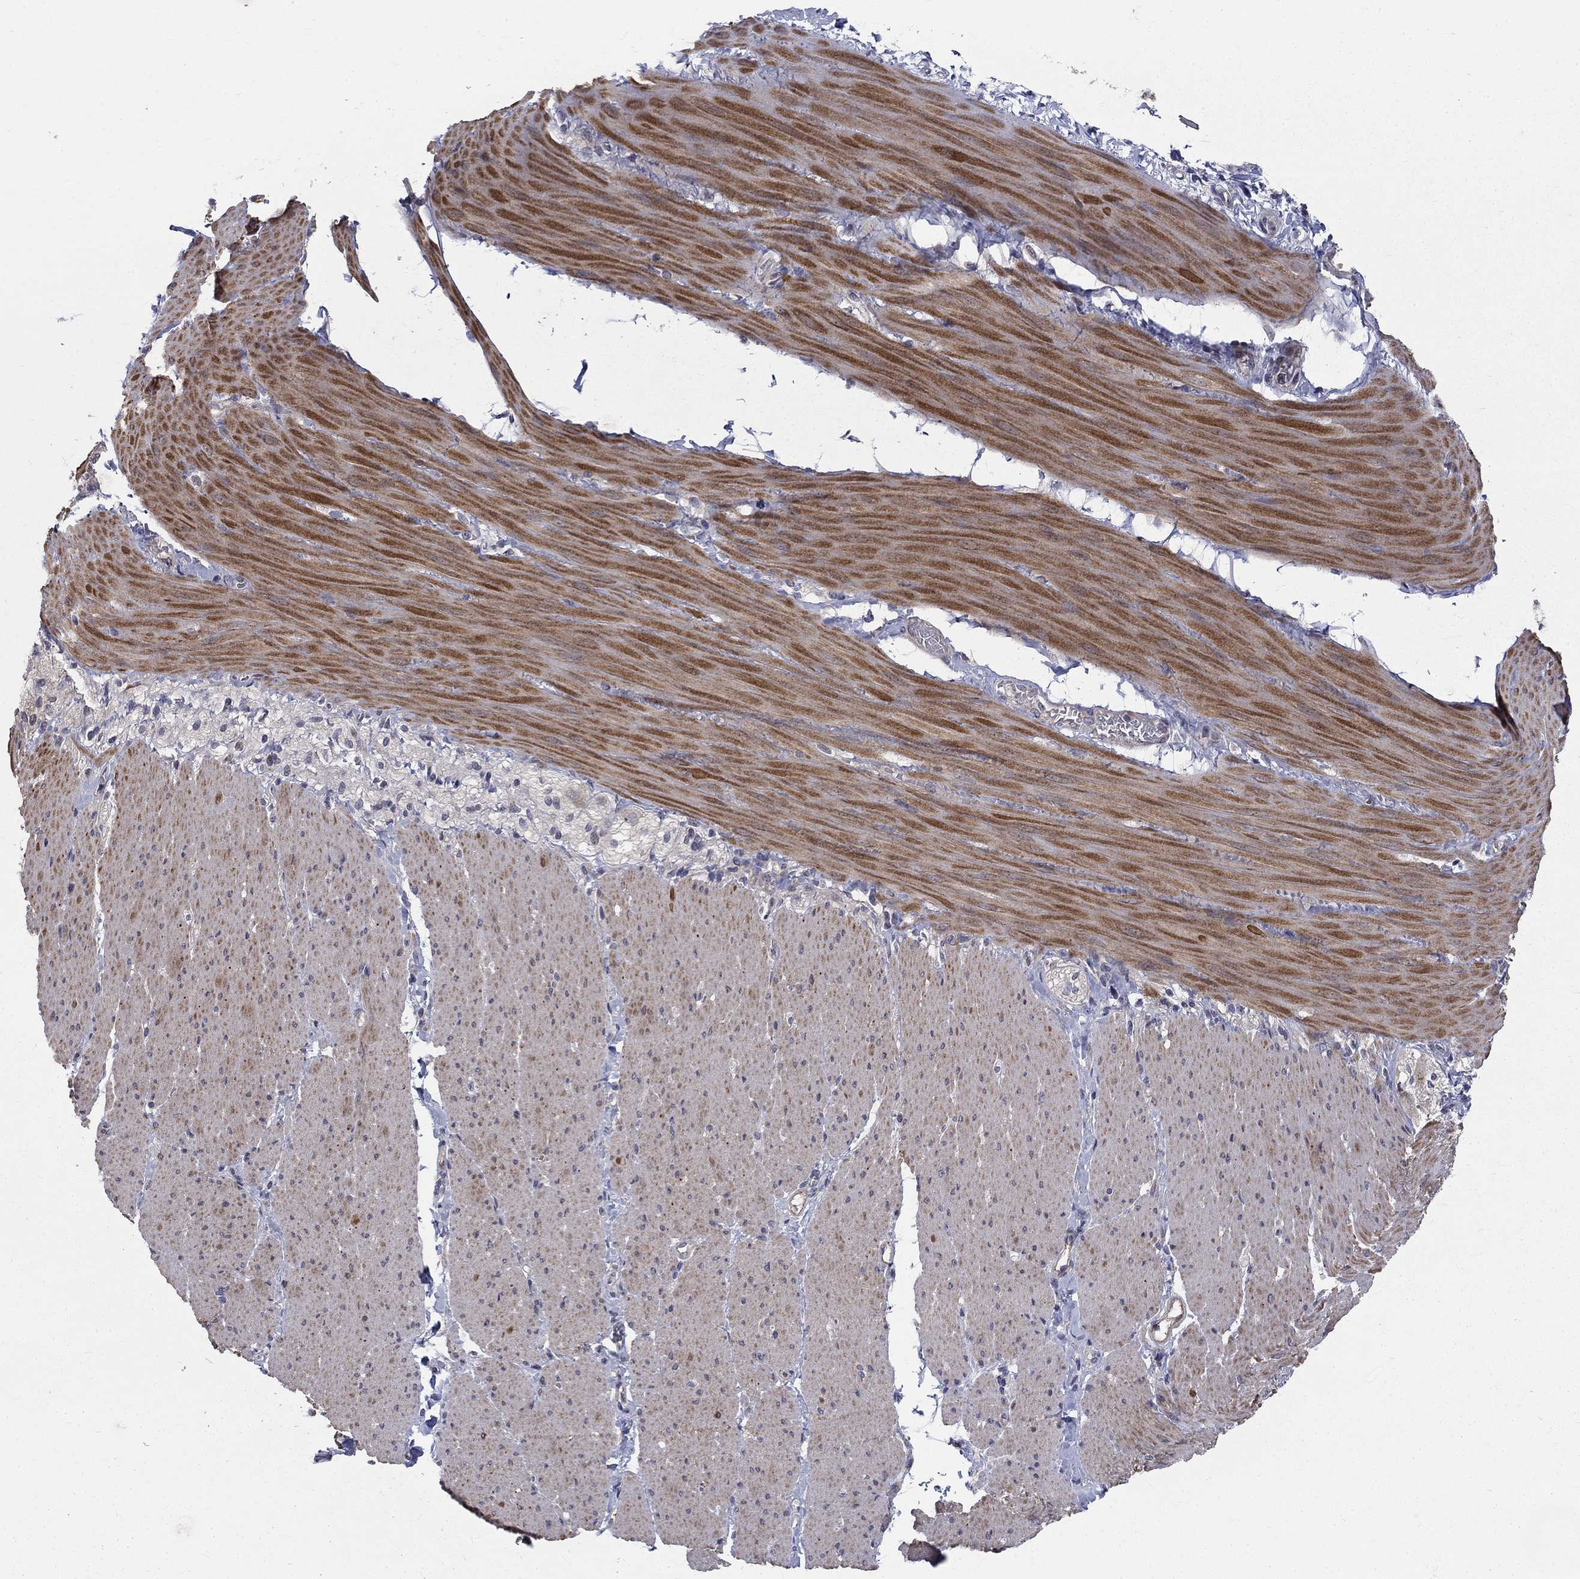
{"staining": {"intensity": "negative", "quantity": "none", "location": "none"}, "tissue": "adipose tissue", "cell_type": "Adipocytes", "image_type": "normal", "snomed": [{"axis": "morphology", "description": "Normal tissue, NOS"}, {"axis": "topography", "description": "Smooth muscle"}, {"axis": "topography", "description": "Duodenum"}, {"axis": "topography", "description": "Peripheral nerve tissue"}], "caption": "Immunohistochemistry photomicrograph of normal adipose tissue: adipose tissue stained with DAB displays no significant protein staining in adipocytes.", "gene": "FAM3B", "patient": {"sex": "female", "age": 61}}